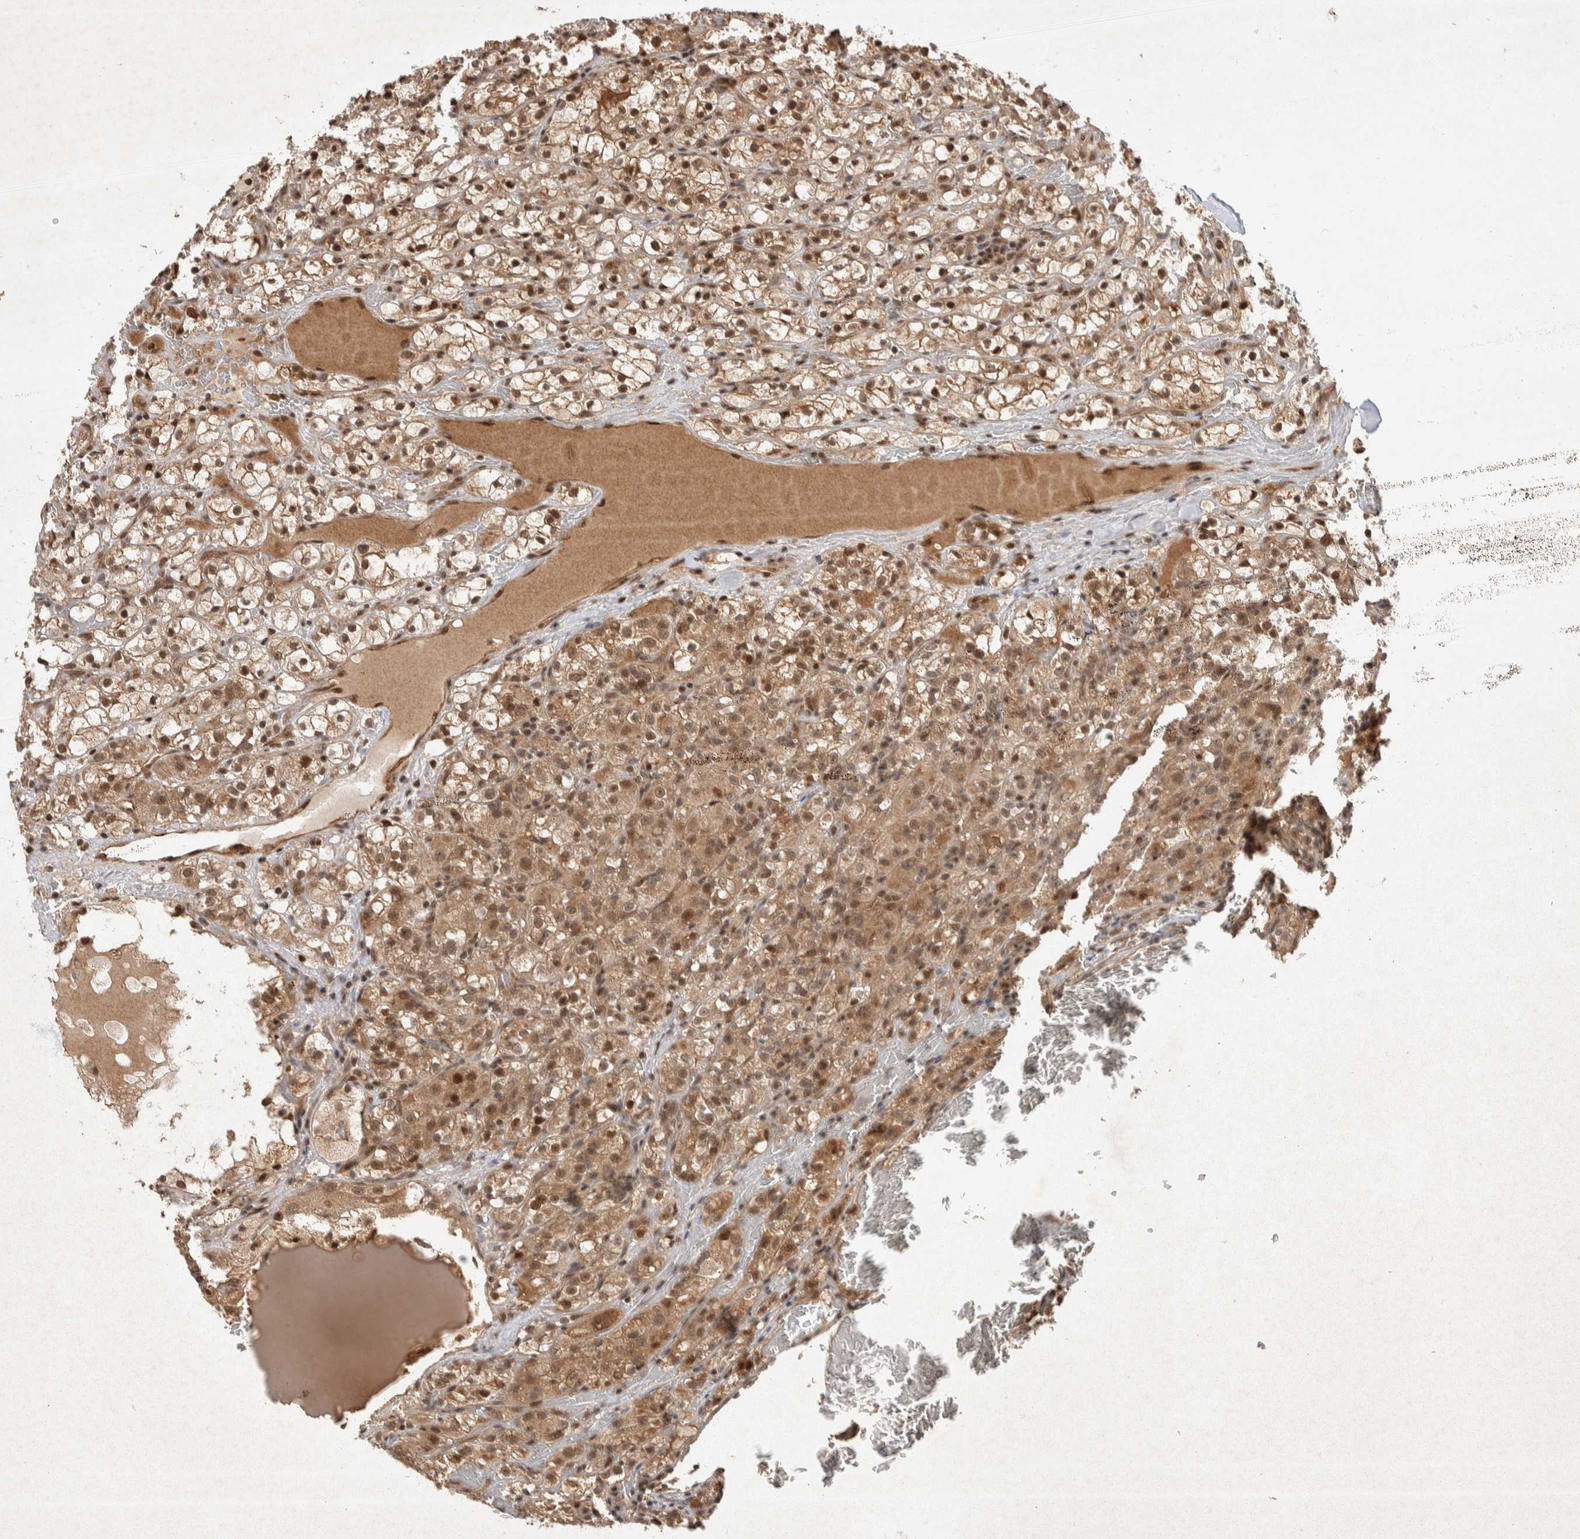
{"staining": {"intensity": "moderate", "quantity": ">75%", "location": "cytoplasmic/membranous,nuclear"}, "tissue": "renal cancer", "cell_type": "Tumor cells", "image_type": "cancer", "snomed": [{"axis": "morphology", "description": "Adenocarcinoma, NOS"}, {"axis": "topography", "description": "Kidney"}], "caption": "Immunohistochemical staining of human renal adenocarcinoma displays medium levels of moderate cytoplasmic/membranous and nuclear protein positivity in about >75% of tumor cells. Immunohistochemistry (ihc) stains the protein in brown and the nuclei are stained blue.", "gene": "TOR1B", "patient": {"sex": "male", "age": 61}}